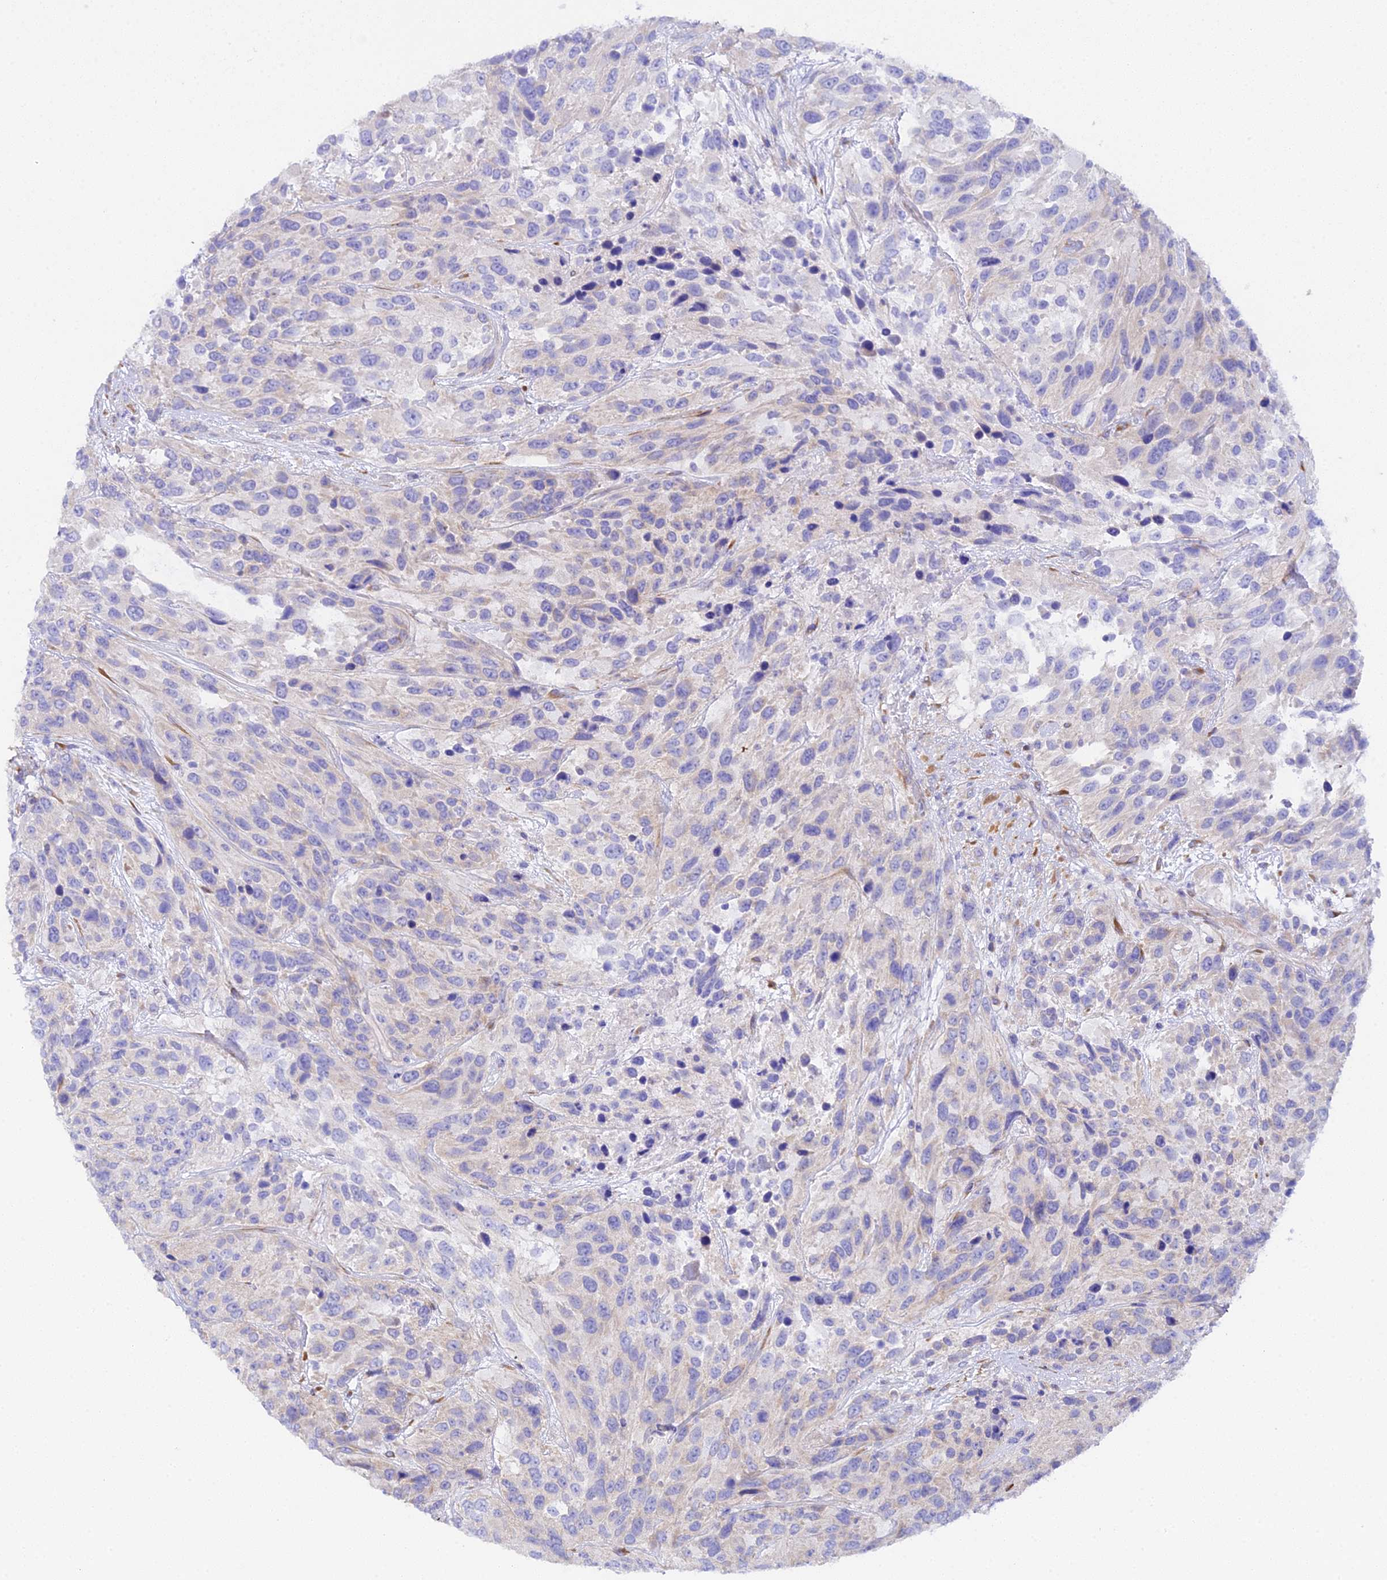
{"staining": {"intensity": "negative", "quantity": "none", "location": "none"}, "tissue": "urothelial cancer", "cell_type": "Tumor cells", "image_type": "cancer", "snomed": [{"axis": "morphology", "description": "Urothelial carcinoma, High grade"}, {"axis": "topography", "description": "Urinary bladder"}], "caption": "Immunohistochemistry image of neoplastic tissue: human high-grade urothelial carcinoma stained with DAB (3,3'-diaminobenzidine) demonstrates no significant protein staining in tumor cells.", "gene": "CFAP45", "patient": {"sex": "female", "age": 70}}